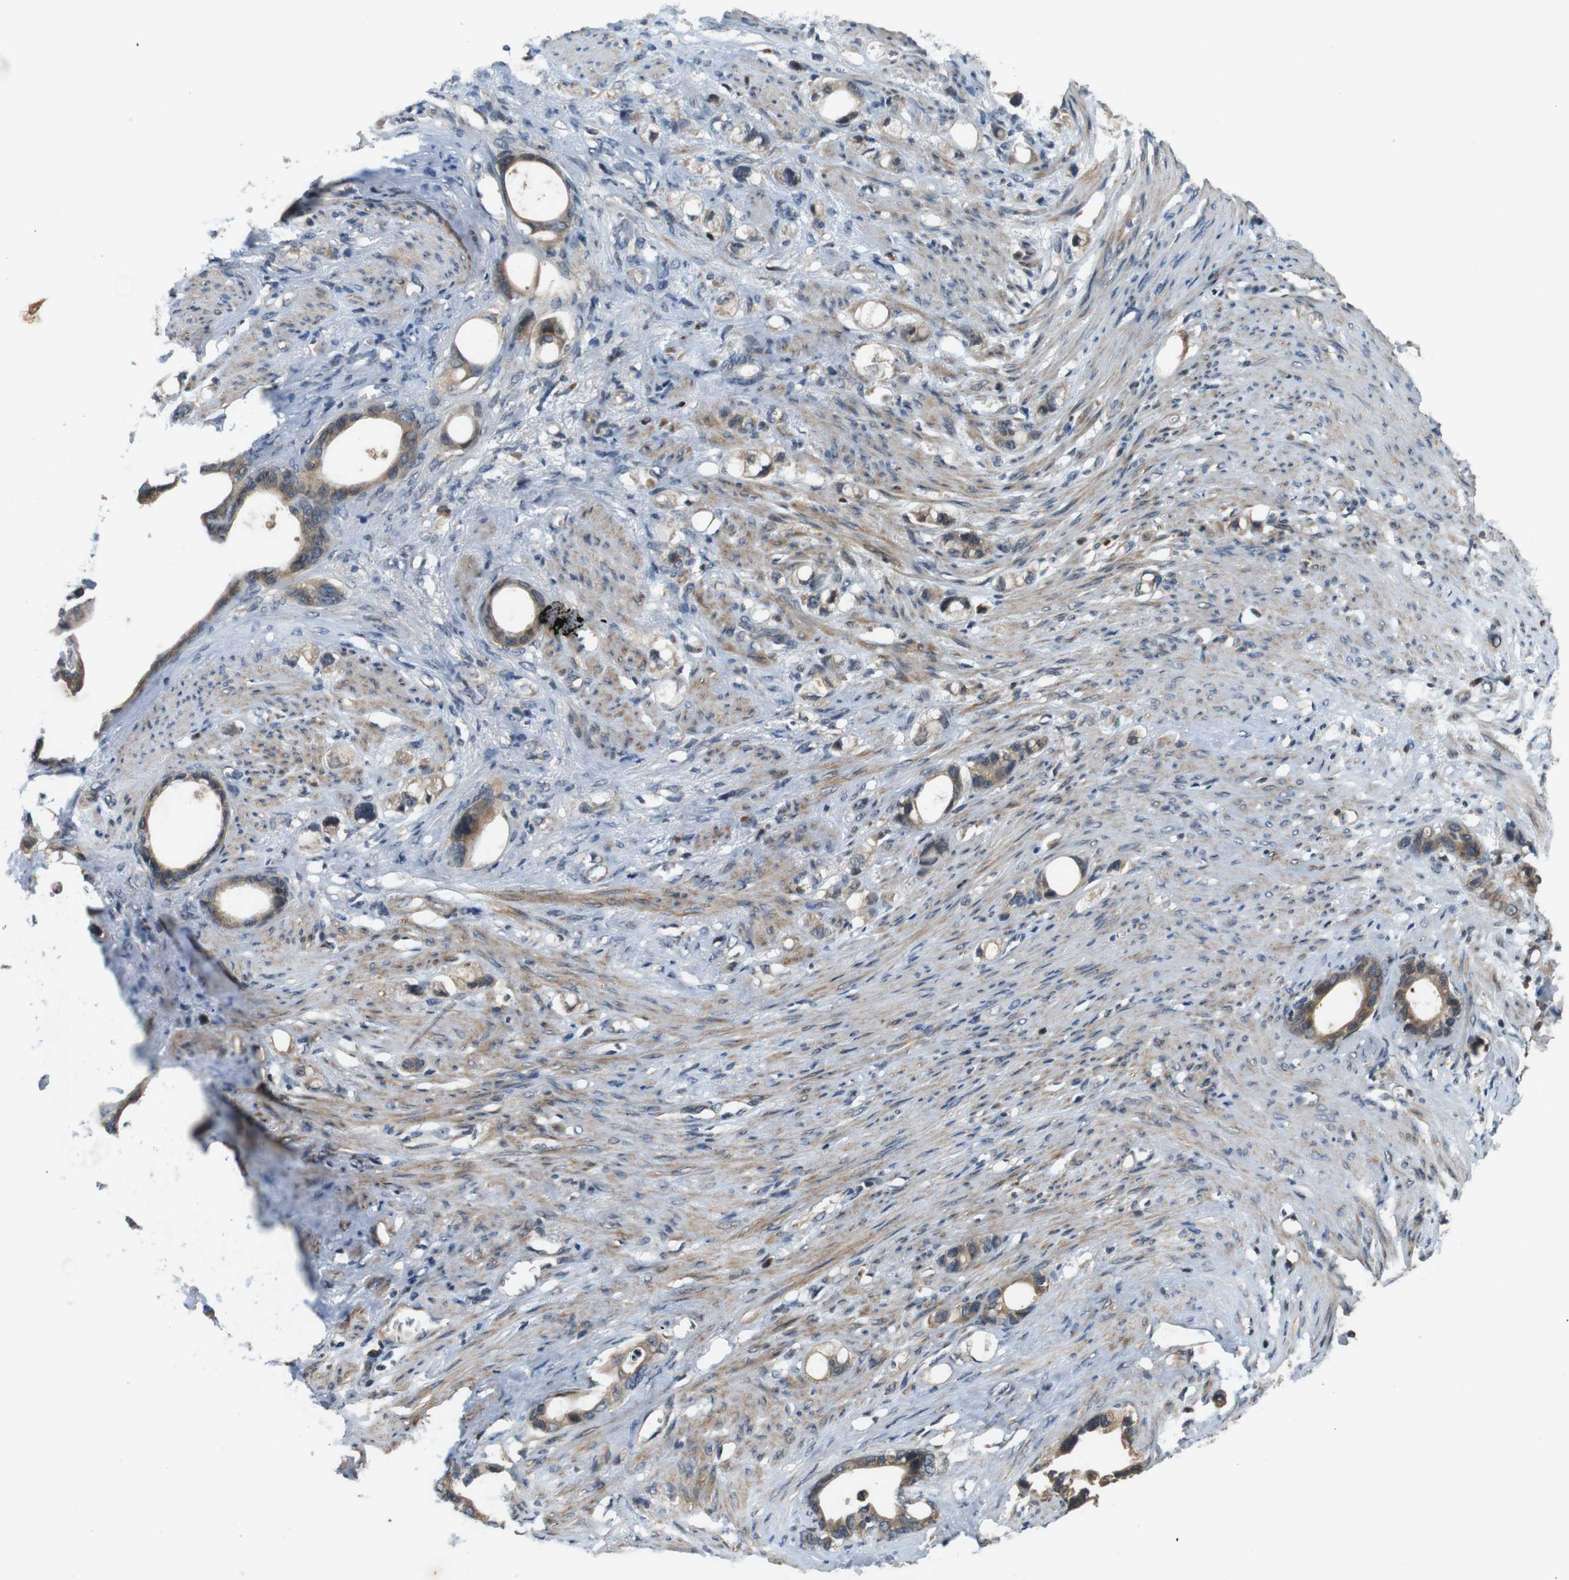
{"staining": {"intensity": "moderate", "quantity": ">75%", "location": "cytoplasmic/membranous"}, "tissue": "stomach cancer", "cell_type": "Tumor cells", "image_type": "cancer", "snomed": [{"axis": "morphology", "description": "Adenocarcinoma, NOS"}, {"axis": "topography", "description": "Stomach"}], "caption": "Protein expression analysis of human stomach cancer (adenocarcinoma) reveals moderate cytoplasmic/membranous positivity in about >75% of tumor cells.", "gene": "NFKBIE", "patient": {"sex": "female", "age": 75}}